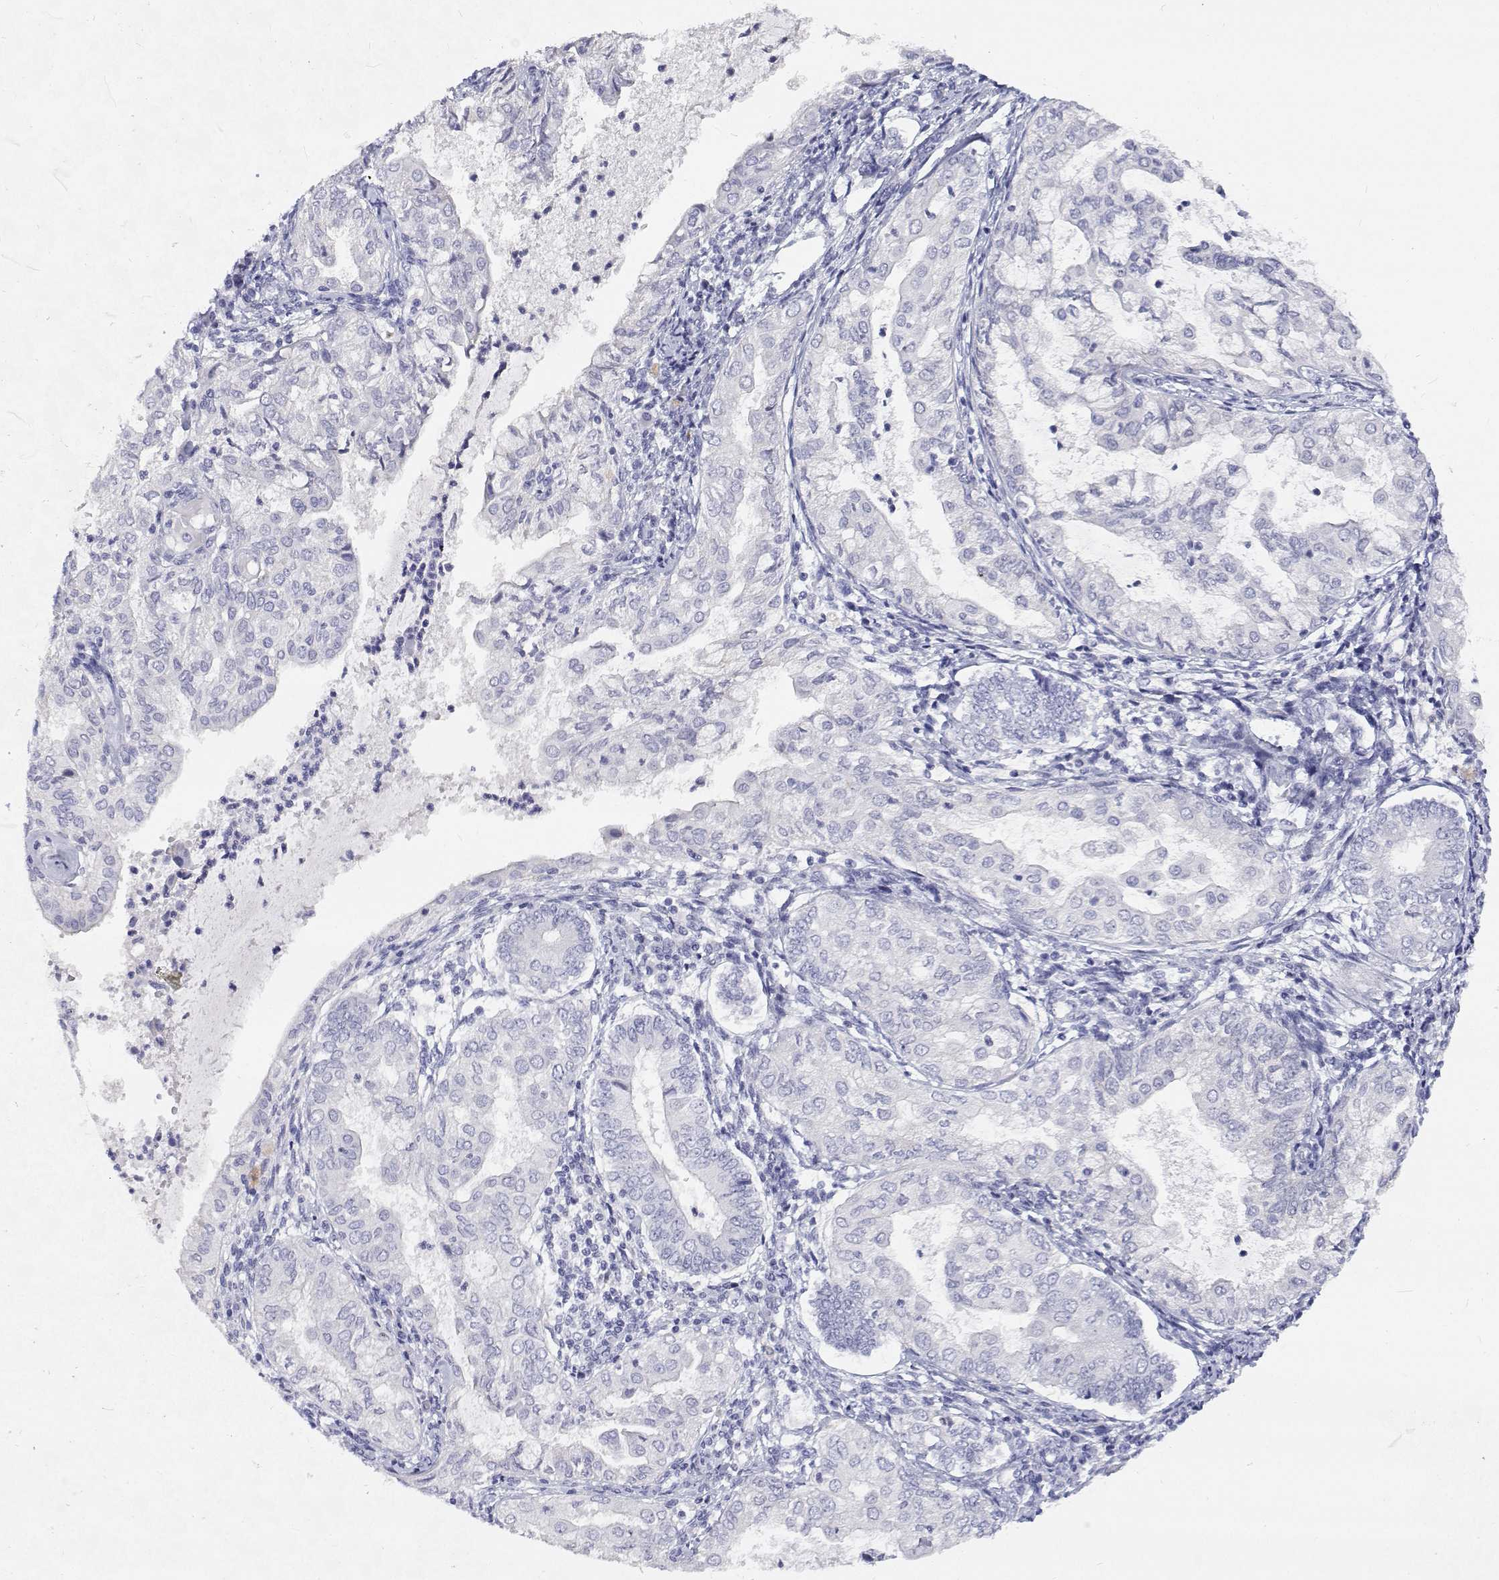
{"staining": {"intensity": "negative", "quantity": "none", "location": "none"}, "tissue": "endometrial cancer", "cell_type": "Tumor cells", "image_type": "cancer", "snomed": [{"axis": "morphology", "description": "Adenocarcinoma, NOS"}, {"axis": "topography", "description": "Endometrium"}], "caption": "This is an IHC photomicrograph of endometrial adenocarcinoma. There is no staining in tumor cells.", "gene": "NCR2", "patient": {"sex": "female", "age": 68}}